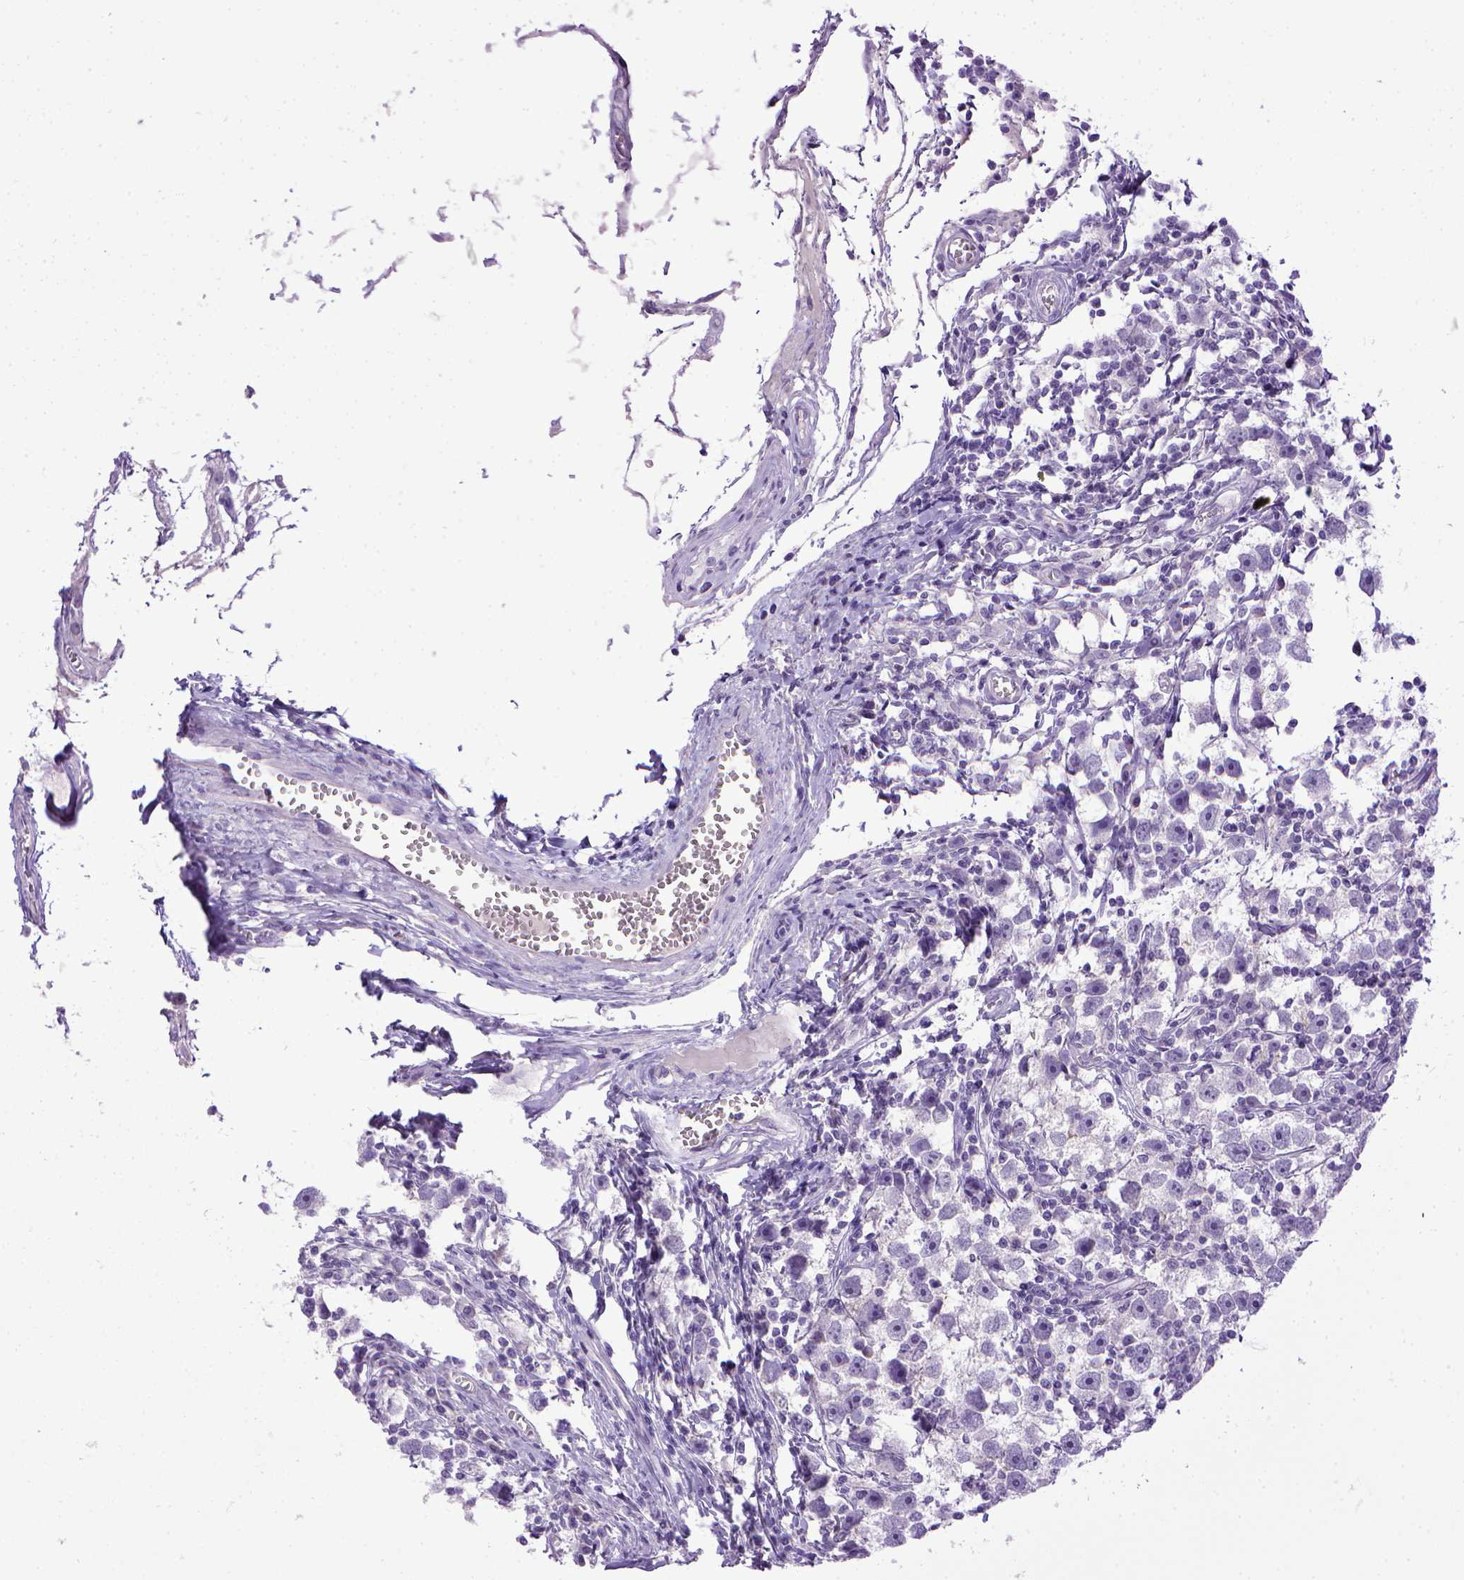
{"staining": {"intensity": "negative", "quantity": "none", "location": "none"}, "tissue": "testis cancer", "cell_type": "Tumor cells", "image_type": "cancer", "snomed": [{"axis": "morphology", "description": "Seminoma, NOS"}, {"axis": "topography", "description": "Testis"}], "caption": "Photomicrograph shows no protein staining in tumor cells of seminoma (testis) tissue.", "gene": "CDH1", "patient": {"sex": "male", "age": 30}}